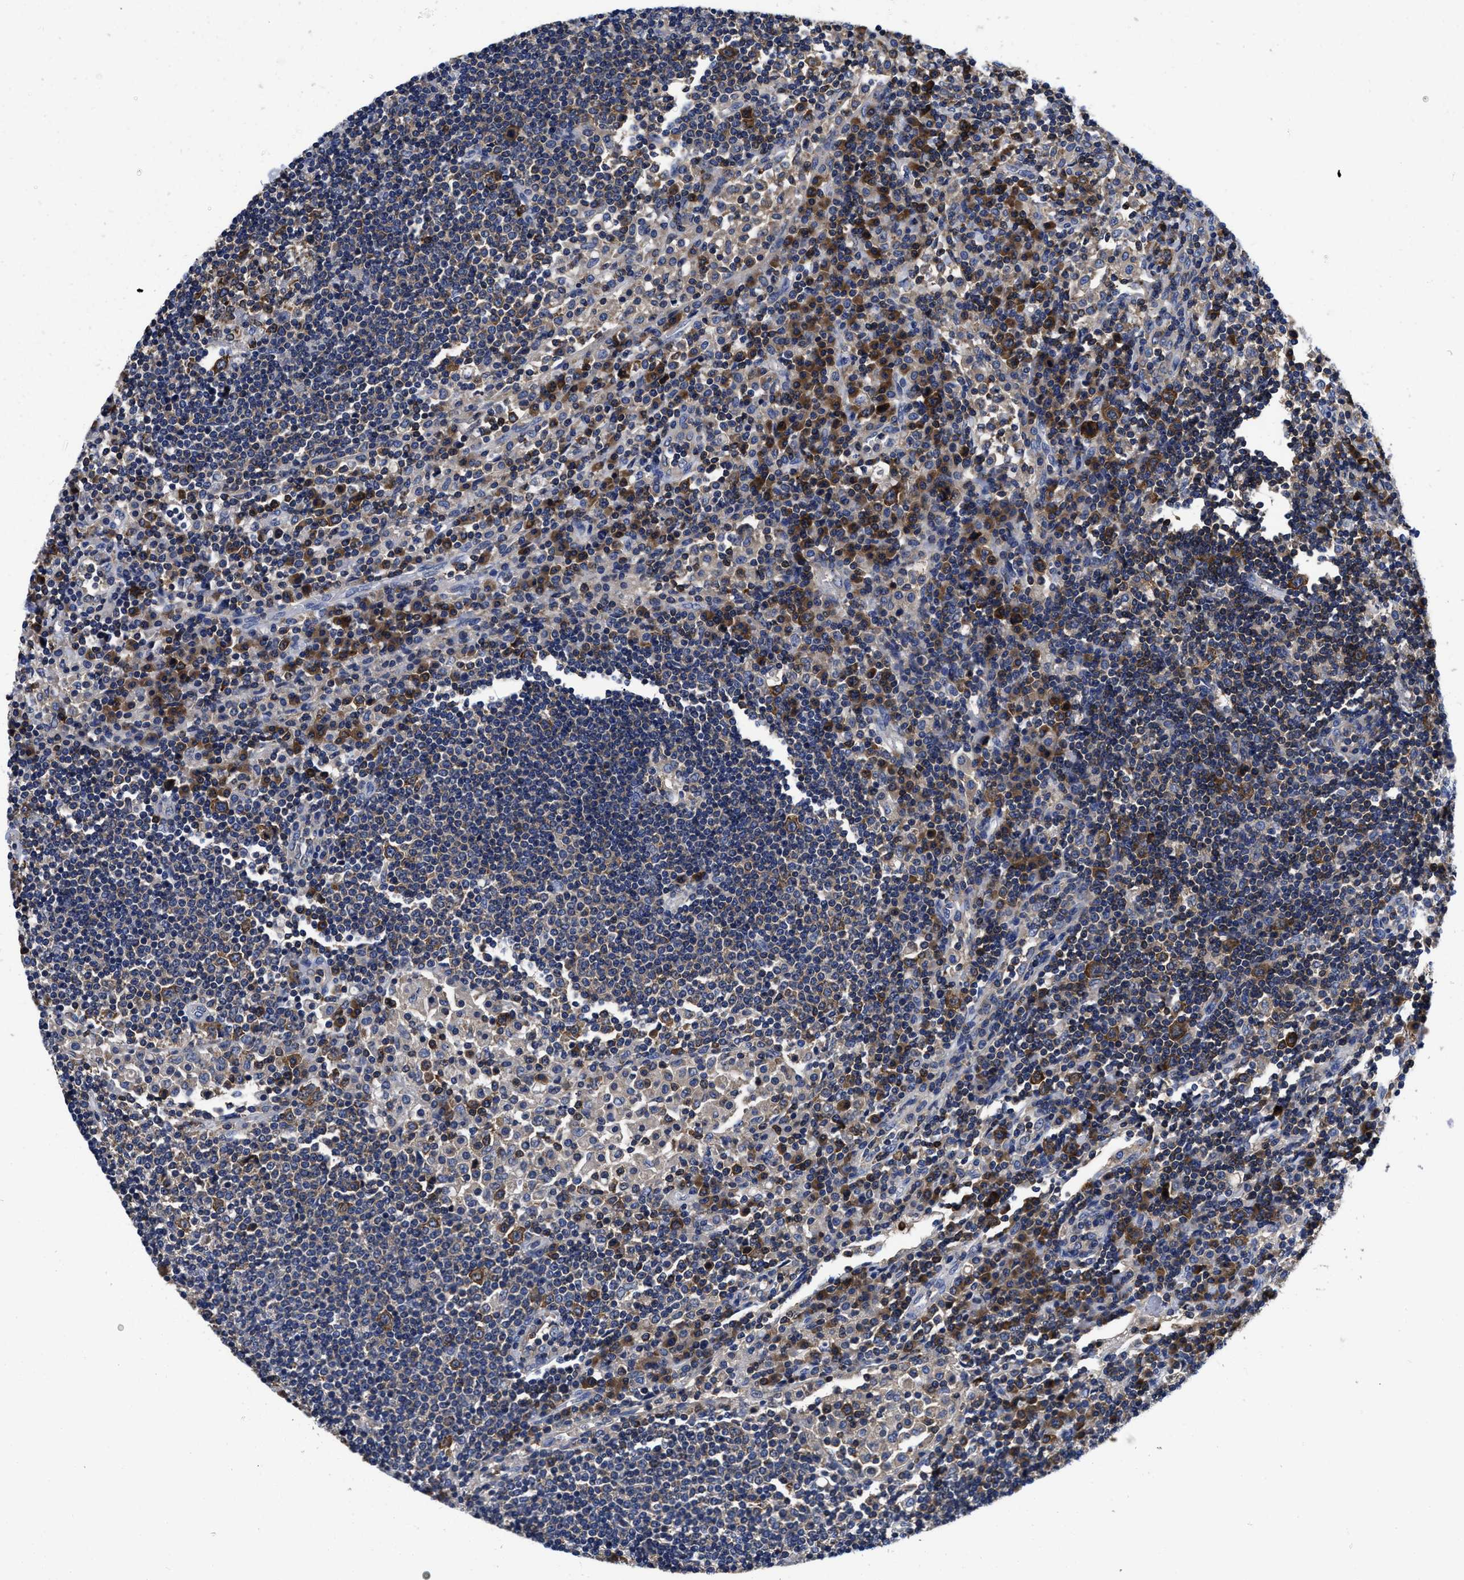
{"staining": {"intensity": "strong", "quantity": "<25%", "location": "cytoplasmic/membranous"}, "tissue": "lymph node", "cell_type": "Non-germinal center cells", "image_type": "normal", "snomed": [{"axis": "morphology", "description": "Normal tissue, NOS"}, {"axis": "topography", "description": "Lymph node"}], "caption": "An immunohistochemistry micrograph of normal tissue is shown. Protein staining in brown highlights strong cytoplasmic/membranous positivity in lymph node within non-germinal center cells. (Brightfield microscopy of DAB IHC at high magnification).", "gene": "YARS1", "patient": {"sex": "female", "age": 53}}